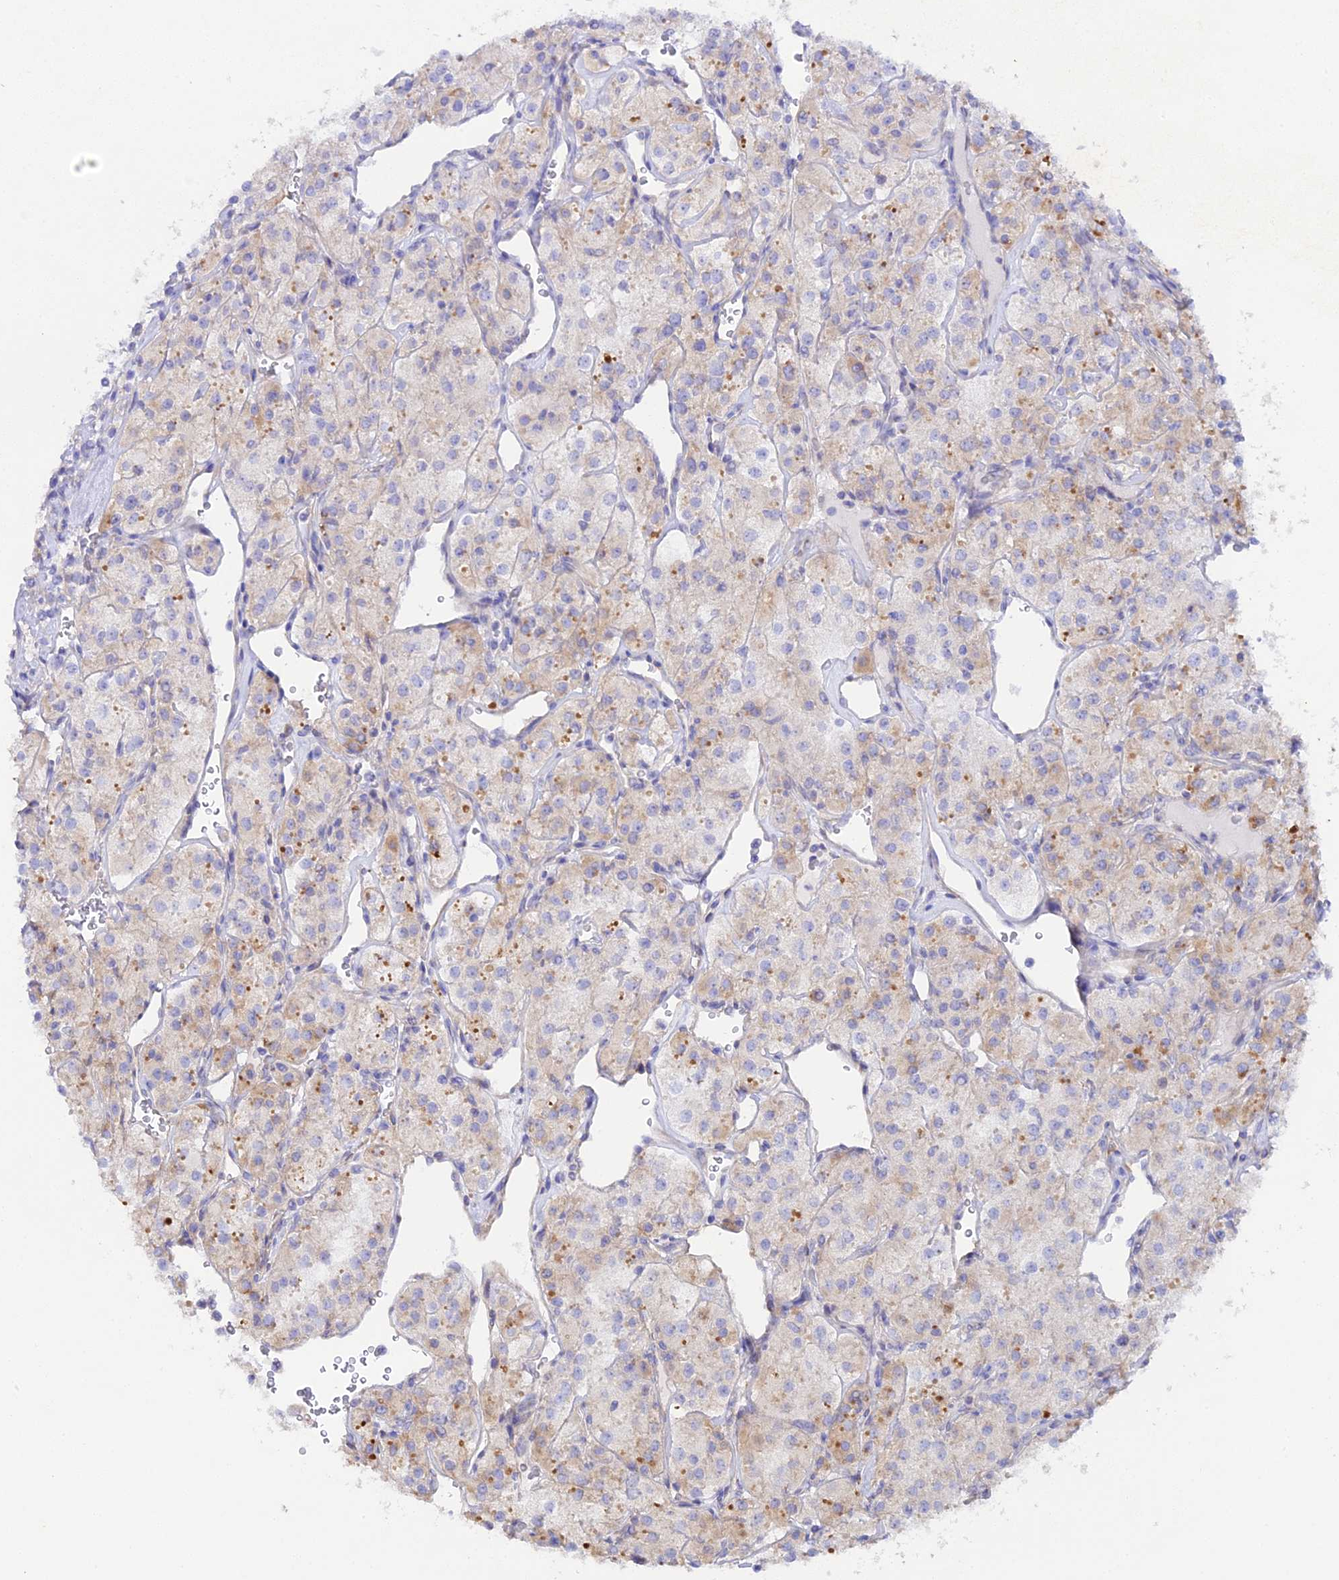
{"staining": {"intensity": "moderate", "quantity": "25%-75%", "location": "cytoplasmic/membranous"}, "tissue": "renal cancer", "cell_type": "Tumor cells", "image_type": "cancer", "snomed": [{"axis": "morphology", "description": "Adenocarcinoma, NOS"}, {"axis": "topography", "description": "Kidney"}], "caption": "Protein analysis of renal cancer tissue displays moderate cytoplasmic/membranous positivity in approximately 25%-75% of tumor cells. The protein of interest is stained brown, and the nuclei are stained in blue (DAB IHC with brightfield microscopy, high magnification).", "gene": "CFAP45", "patient": {"sex": "male", "age": 77}}